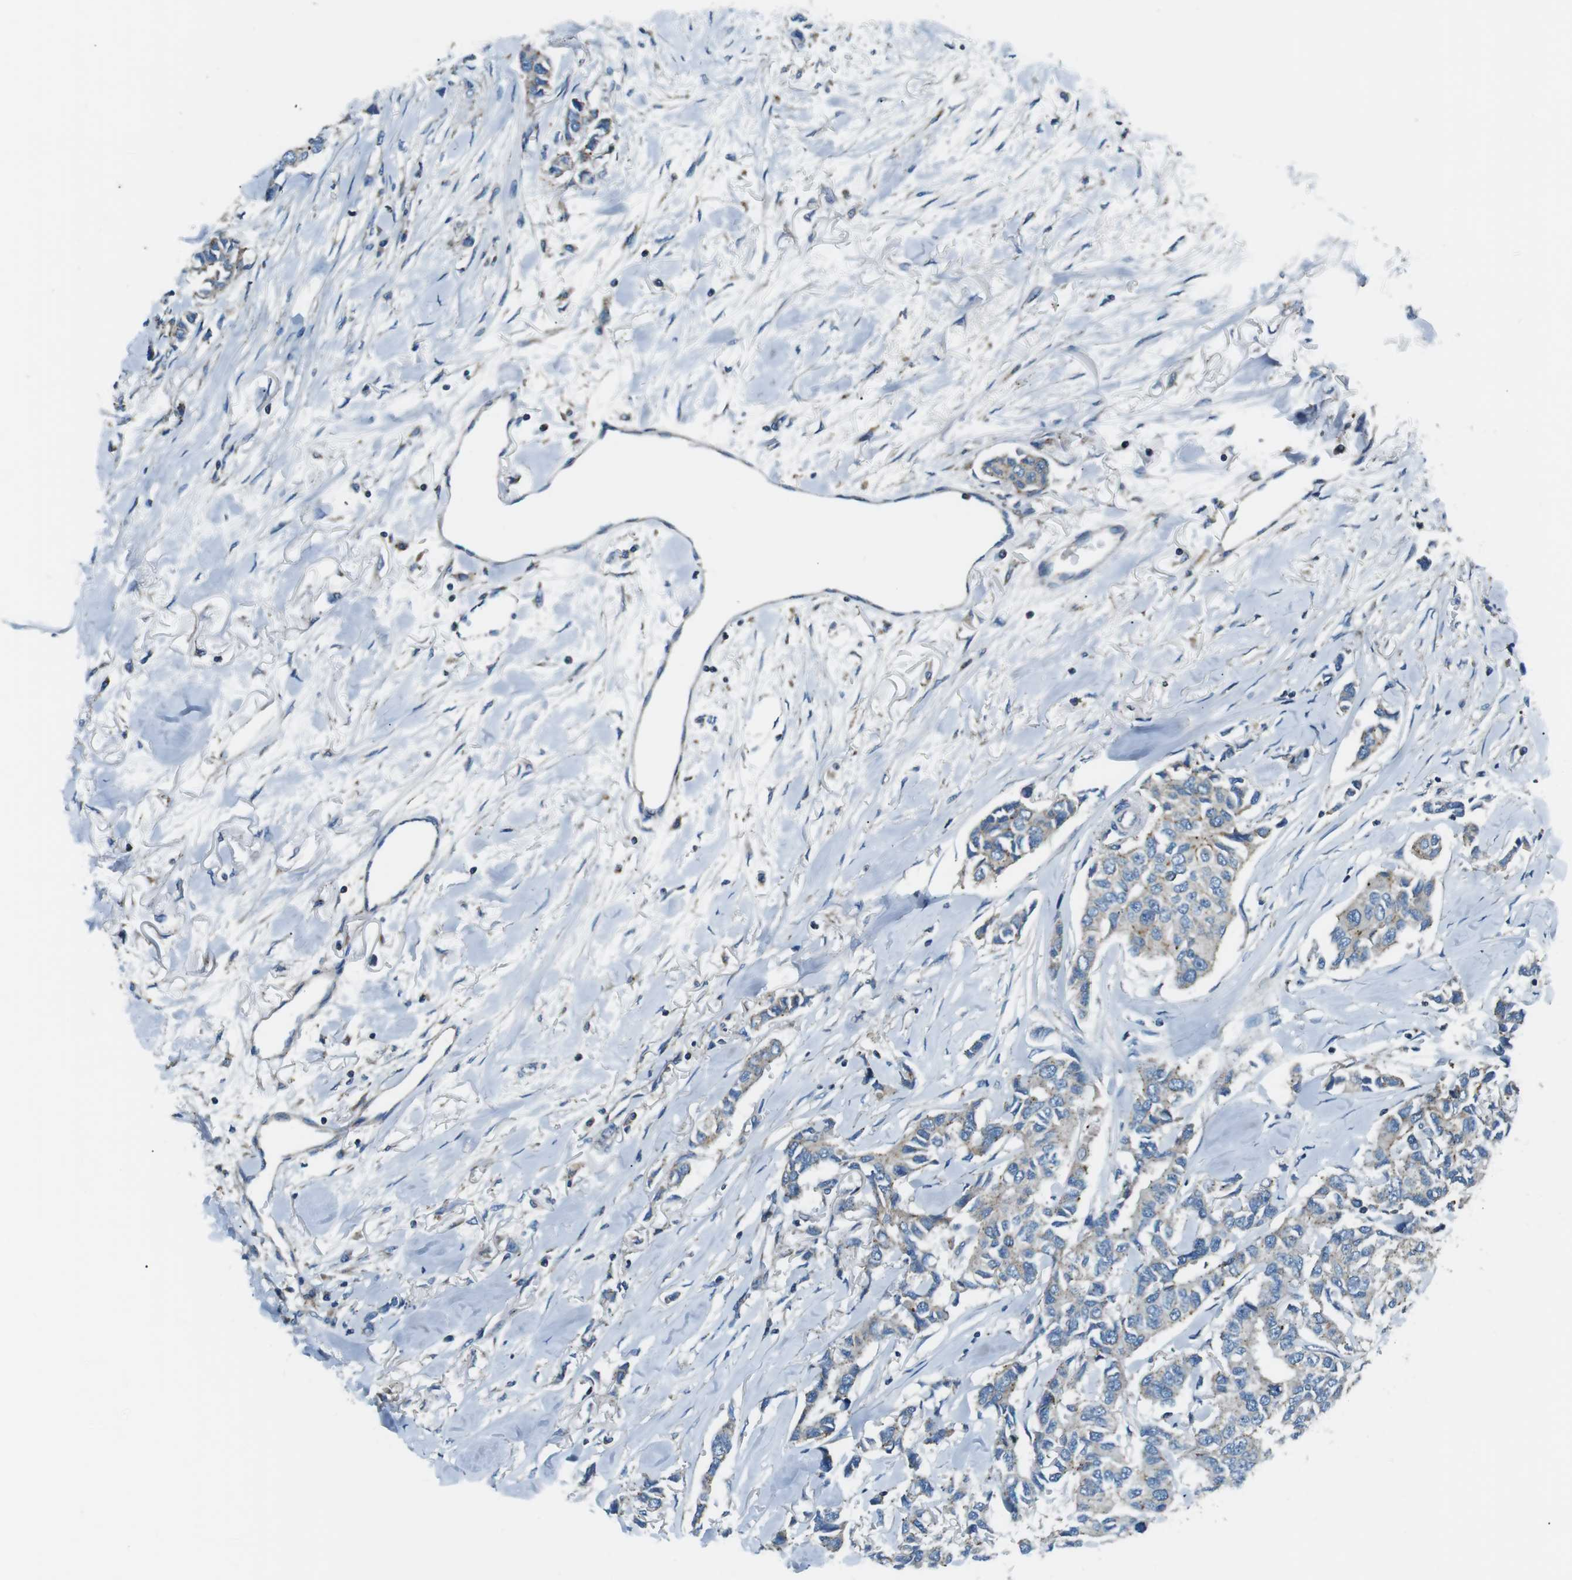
{"staining": {"intensity": "negative", "quantity": "none", "location": "none"}, "tissue": "breast cancer", "cell_type": "Tumor cells", "image_type": "cancer", "snomed": [{"axis": "morphology", "description": "Duct carcinoma"}, {"axis": "topography", "description": "Breast"}], "caption": "Protein analysis of intraductal carcinoma (breast) shows no significant staining in tumor cells.", "gene": "FAM3B", "patient": {"sex": "female", "age": 80}}